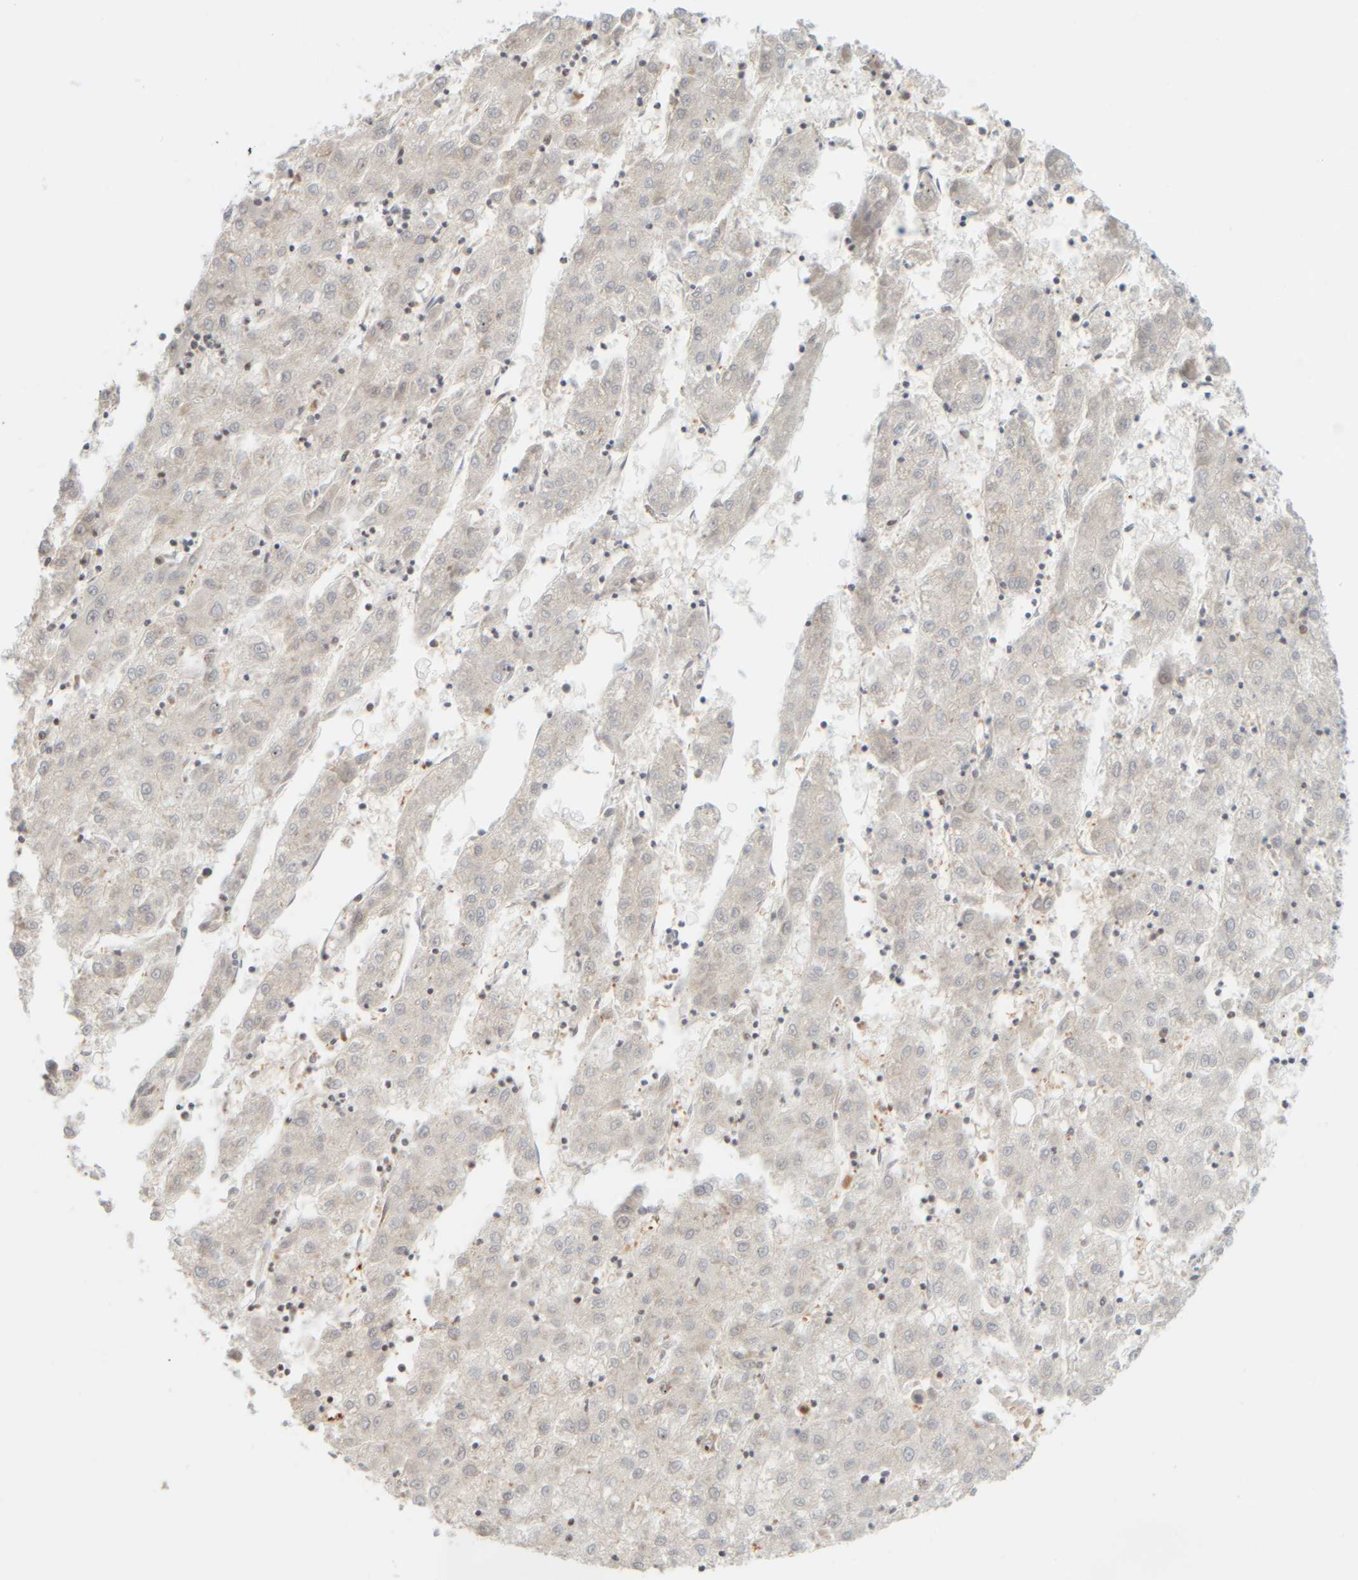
{"staining": {"intensity": "negative", "quantity": "none", "location": "none"}, "tissue": "liver cancer", "cell_type": "Tumor cells", "image_type": "cancer", "snomed": [{"axis": "morphology", "description": "Carcinoma, Hepatocellular, NOS"}, {"axis": "topography", "description": "Liver"}], "caption": "The photomicrograph displays no significant expression in tumor cells of liver hepatocellular carcinoma.", "gene": "PTGES3L-AARSD1", "patient": {"sex": "male", "age": 72}}